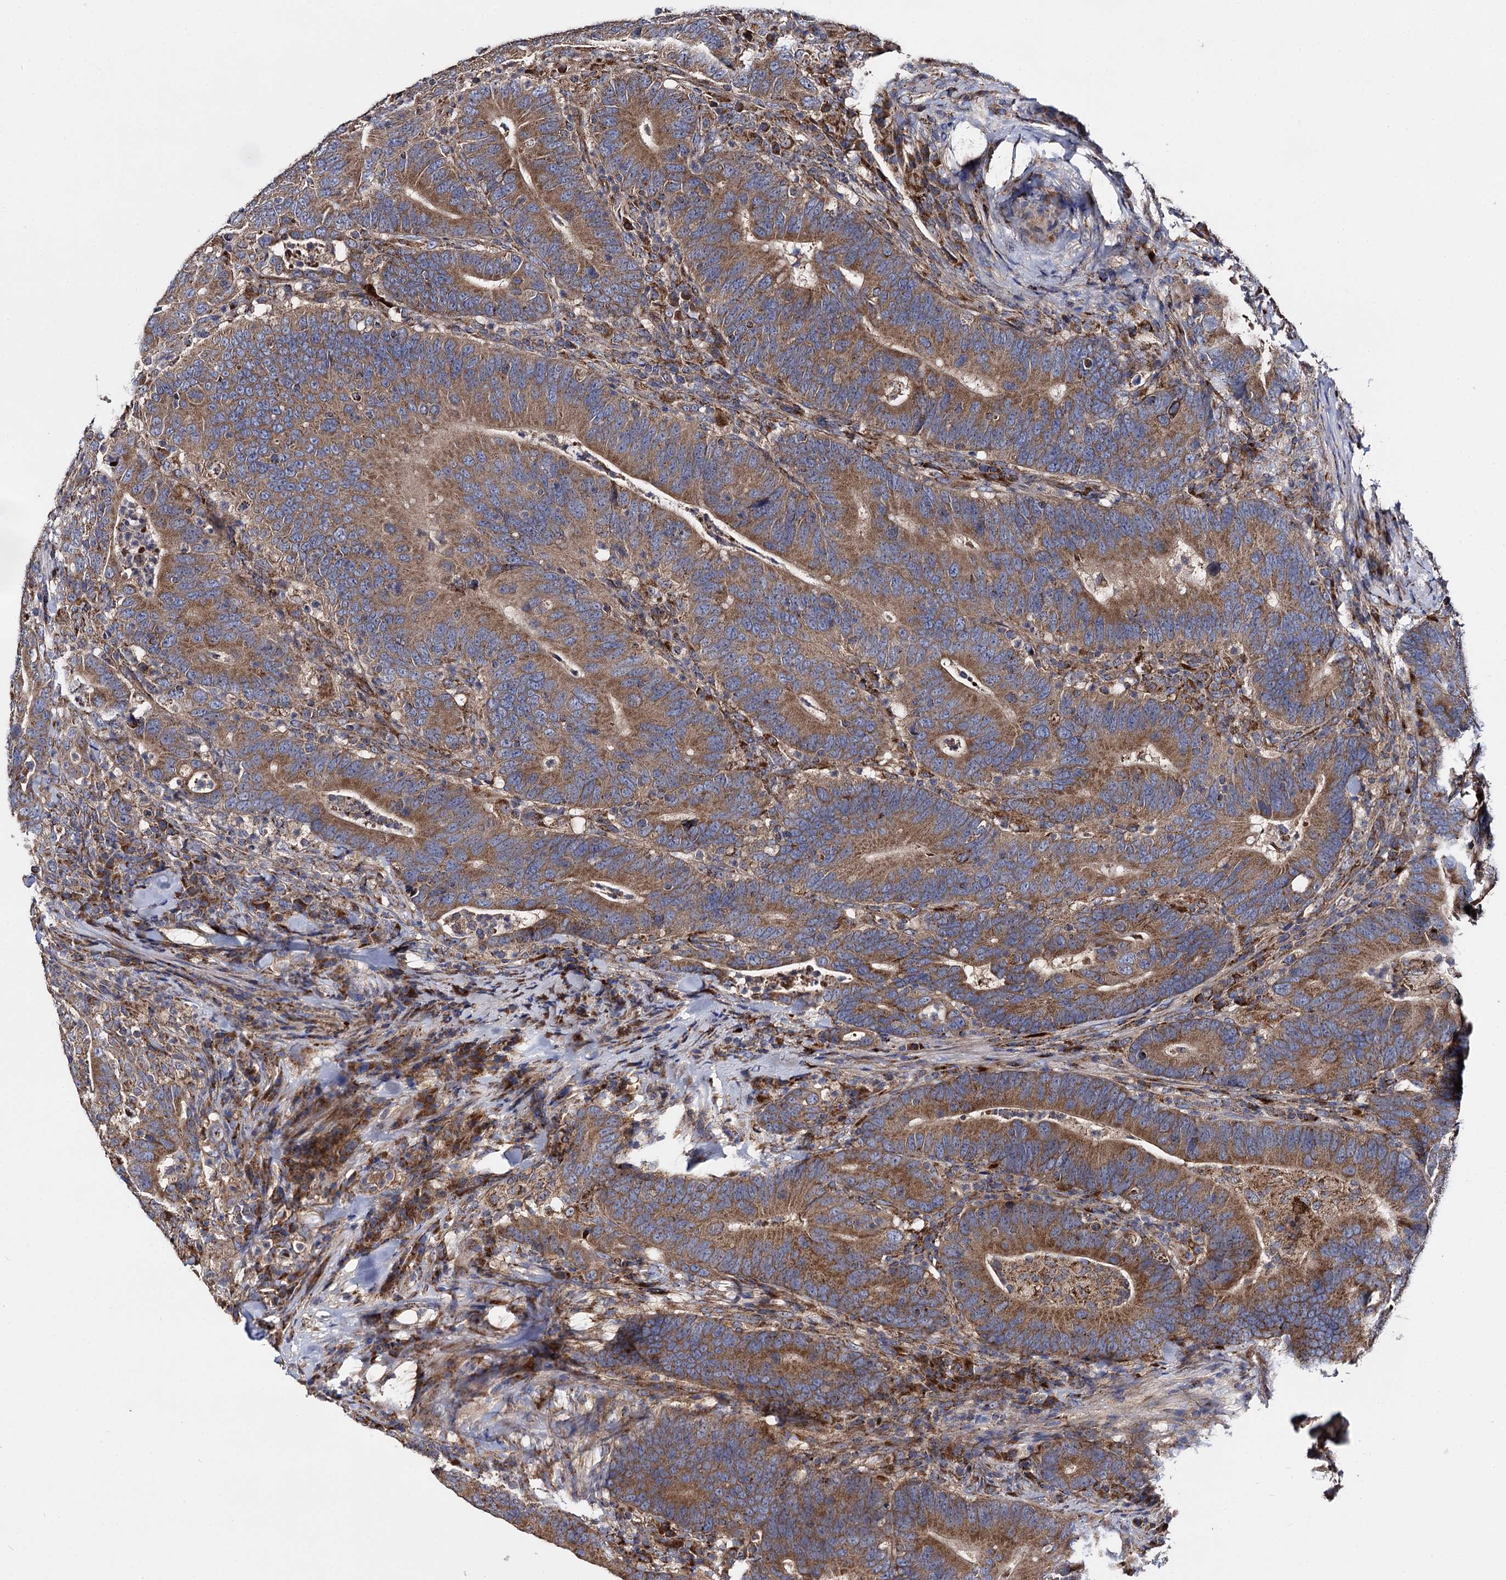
{"staining": {"intensity": "moderate", "quantity": ">75%", "location": "cytoplasmic/membranous"}, "tissue": "colorectal cancer", "cell_type": "Tumor cells", "image_type": "cancer", "snomed": [{"axis": "morphology", "description": "Adenocarcinoma, NOS"}, {"axis": "topography", "description": "Colon"}], "caption": "Colorectal cancer (adenocarcinoma) stained with a brown dye displays moderate cytoplasmic/membranous positive expression in approximately >75% of tumor cells.", "gene": "IQCH", "patient": {"sex": "female", "age": 66}}